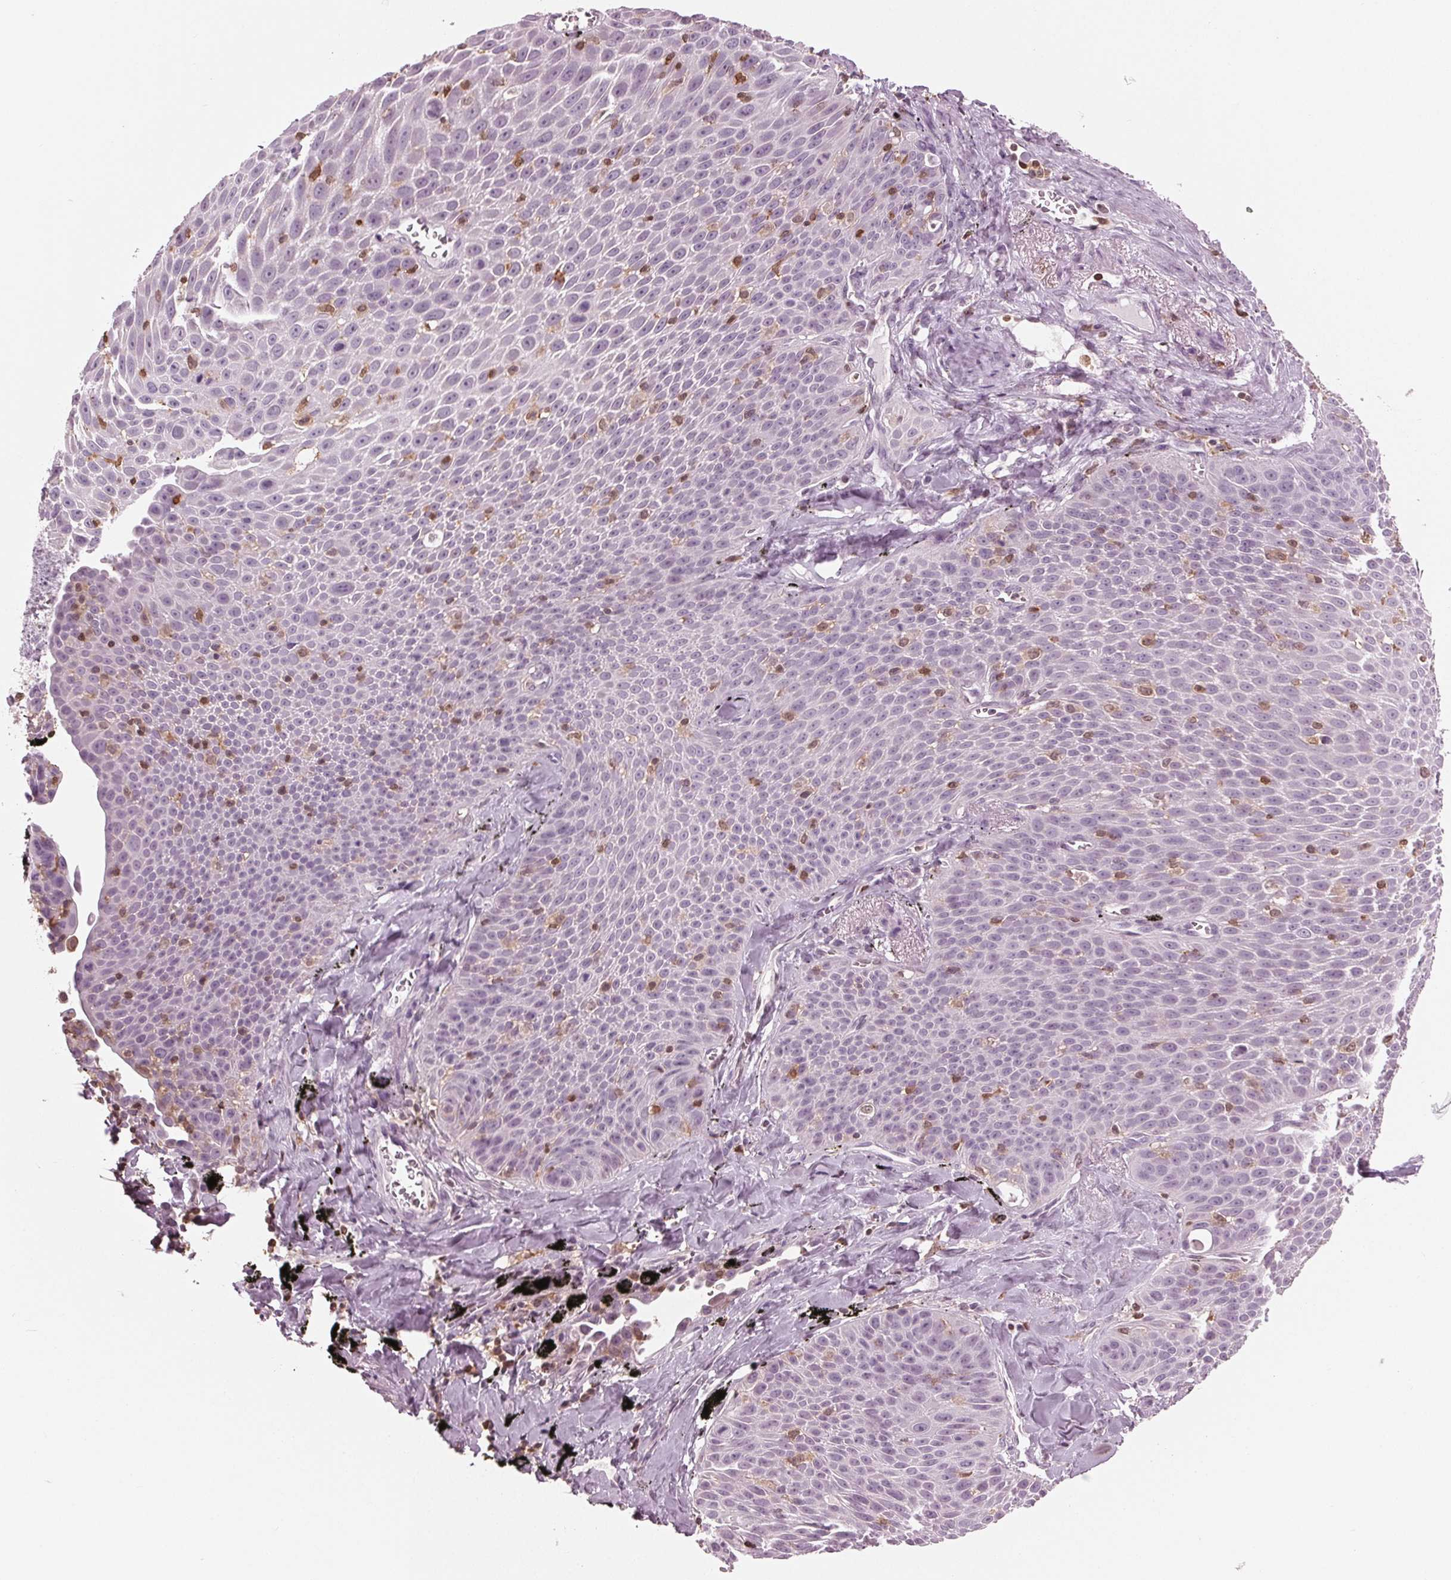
{"staining": {"intensity": "negative", "quantity": "none", "location": "none"}, "tissue": "lung cancer", "cell_type": "Tumor cells", "image_type": "cancer", "snomed": [{"axis": "morphology", "description": "Squamous cell carcinoma, NOS"}, {"axis": "morphology", "description": "Squamous cell carcinoma, metastatic, NOS"}, {"axis": "topography", "description": "Lymph node"}, {"axis": "topography", "description": "Lung"}], "caption": "This photomicrograph is of lung cancer (squamous cell carcinoma) stained with IHC to label a protein in brown with the nuclei are counter-stained blue. There is no expression in tumor cells.", "gene": "BTLA", "patient": {"sex": "female", "age": 62}}